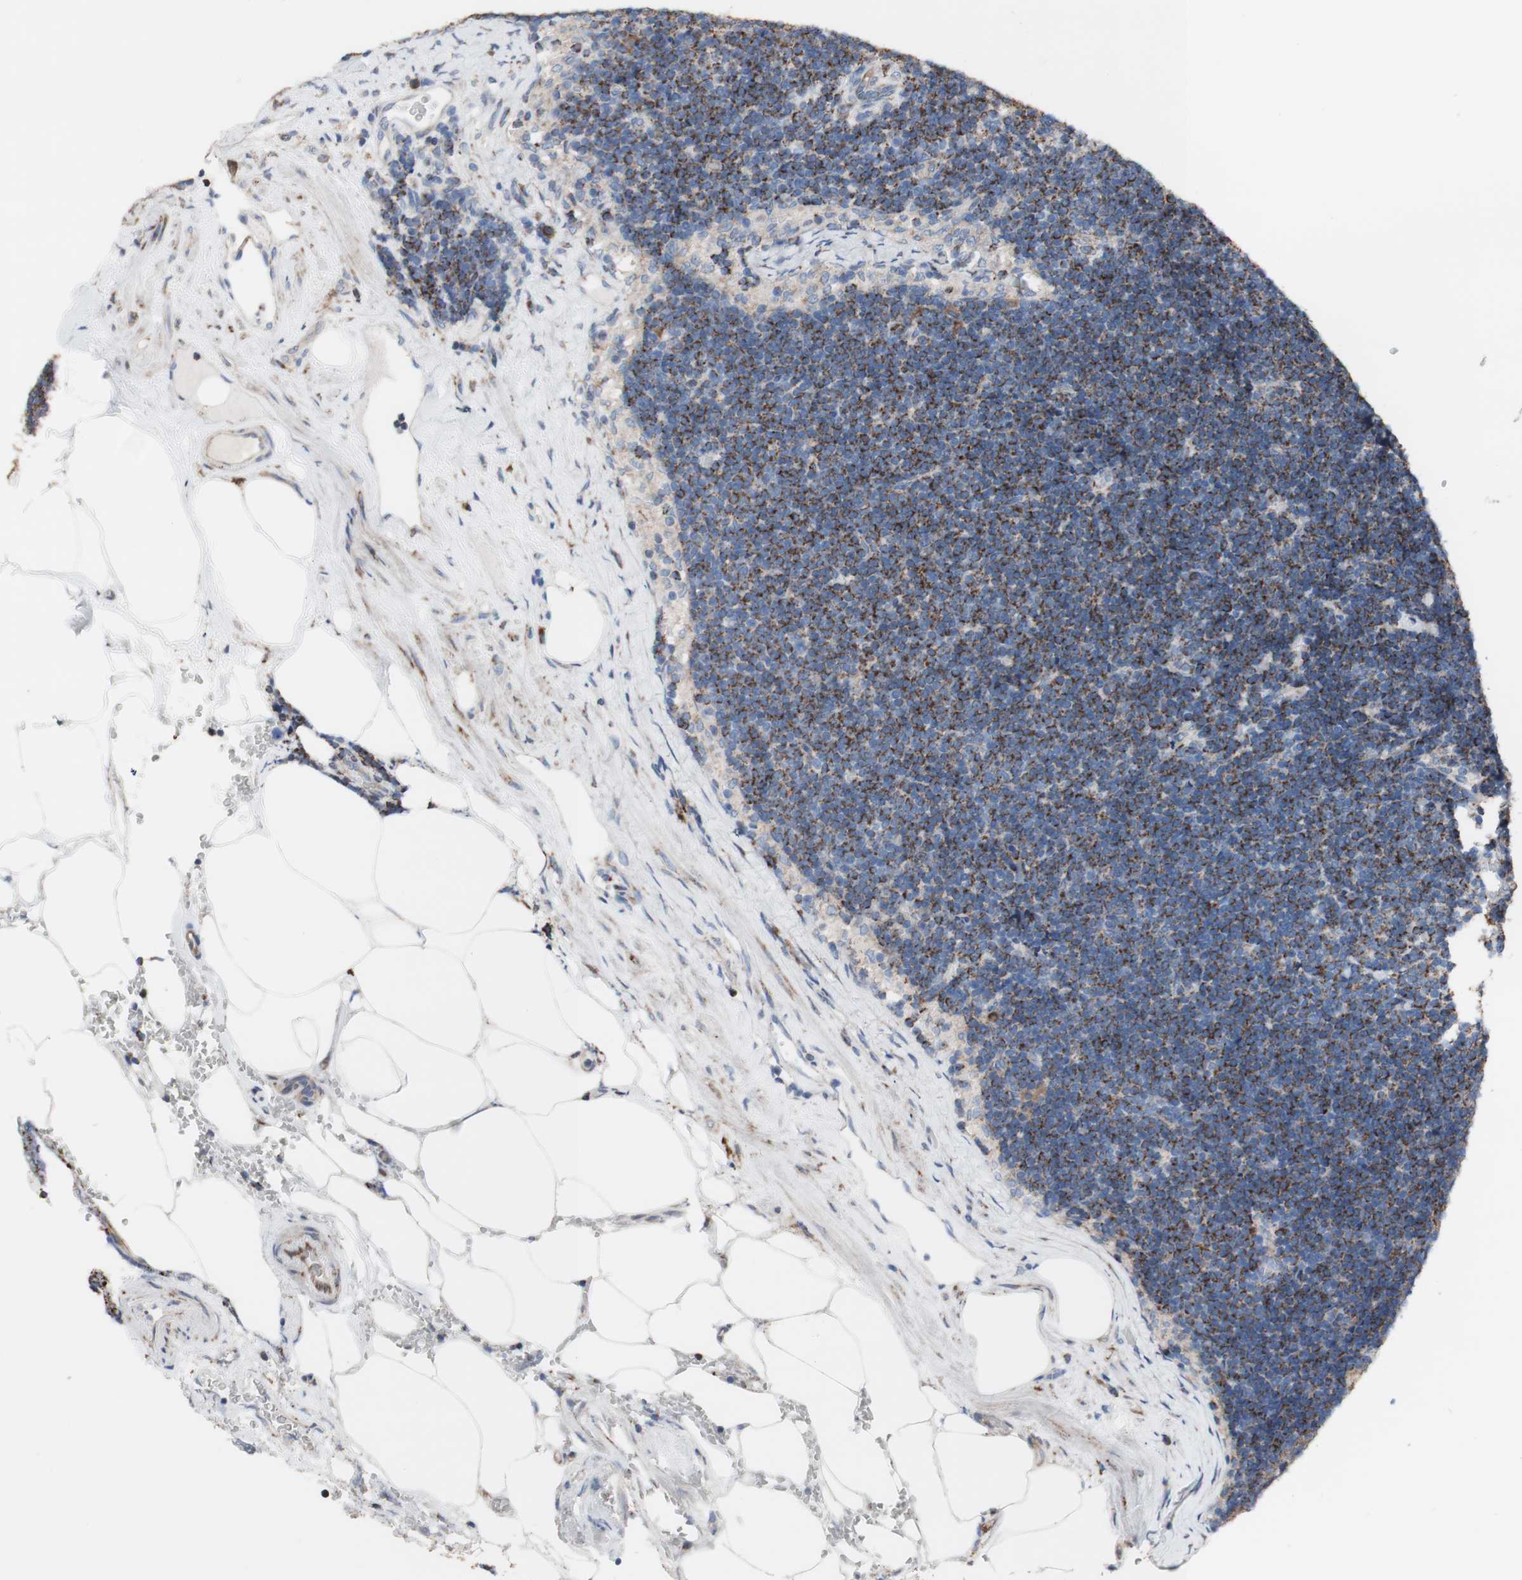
{"staining": {"intensity": "weak", "quantity": "<25%", "location": "cytoplasmic/membranous"}, "tissue": "lymph node", "cell_type": "Germinal center cells", "image_type": "normal", "snomed": [{"axis": "morphology", "description": "Normal tissue, NOS"}, {"axis": "topography", "description": "Lymph node"}], "caption": "Germinal center cells are negative for brown protein staining in benign lymph node. (DAB IHC visualized using brightfield microscopy, high magnification).", "gene": "AGPAT5", "patient": {"sex": "male", "age": 63}}